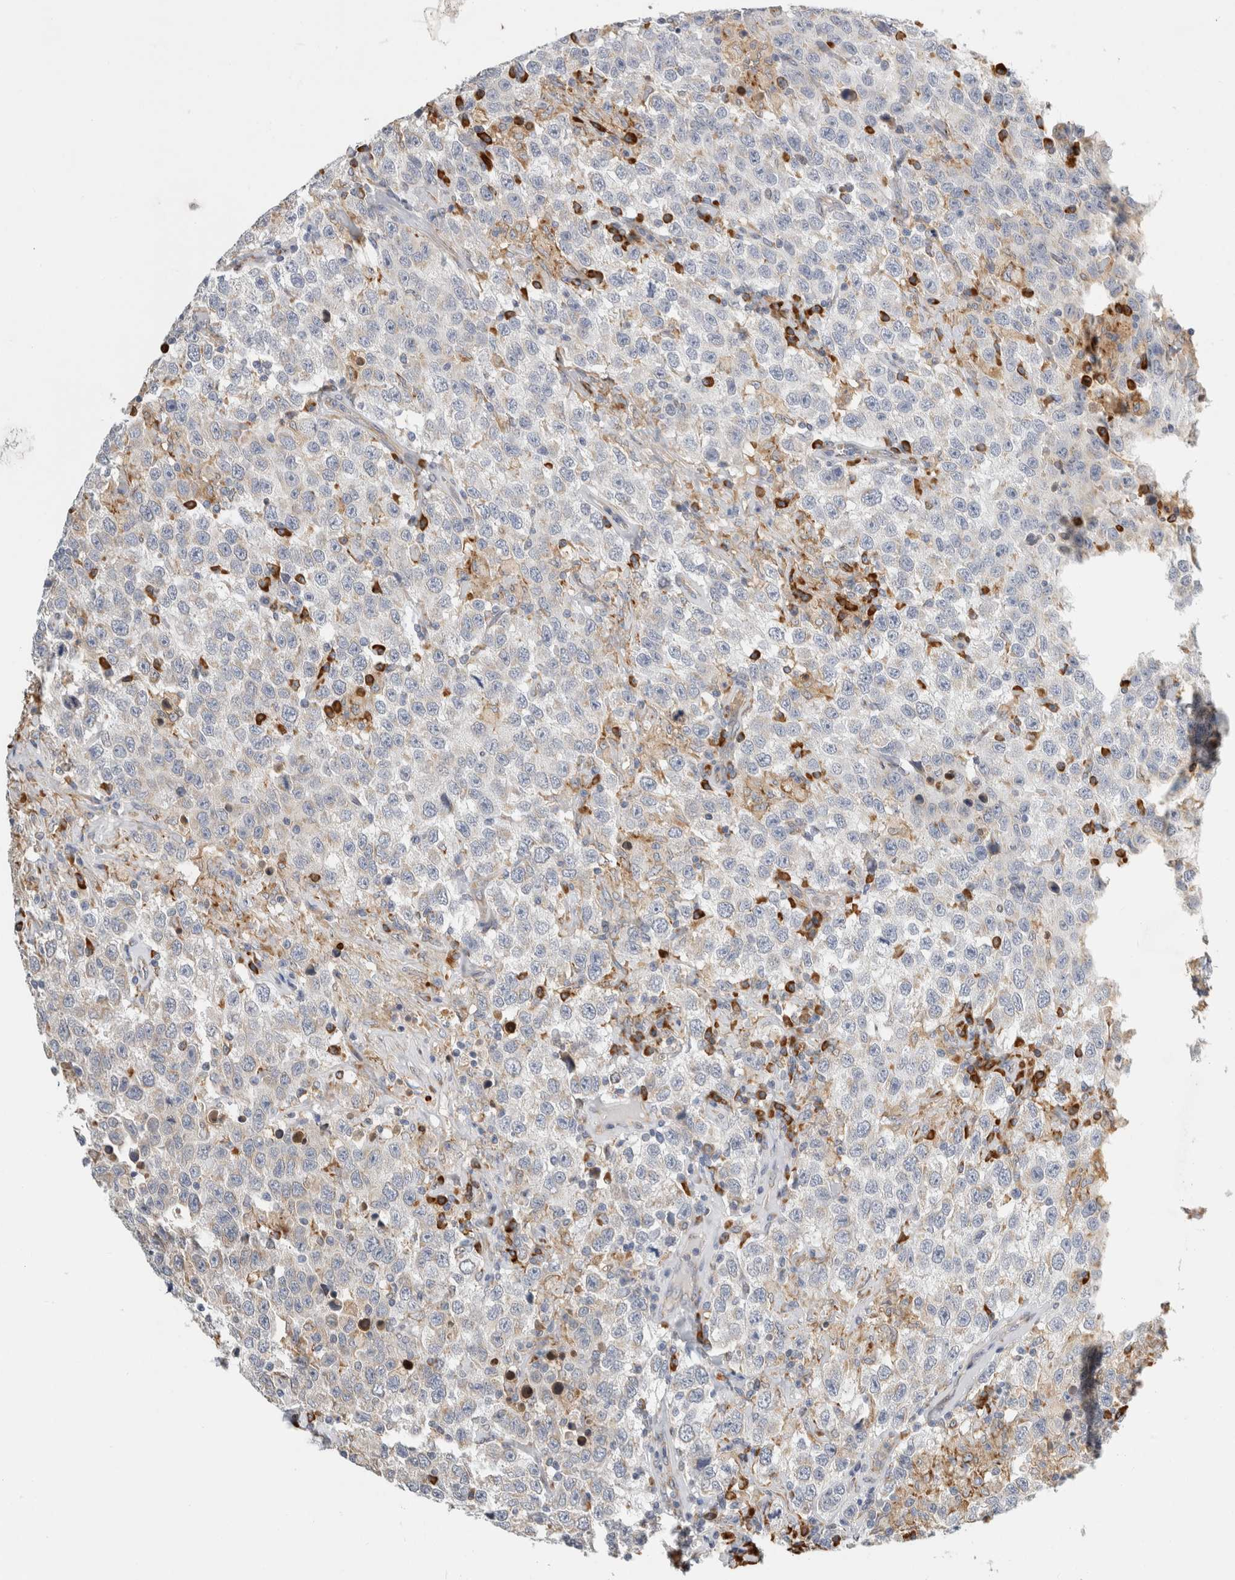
{"staining": {"intensity": "weak", "quantity": "<25%", "location": "cytoplasmic/membranous"}, "tissue": "testis cancer", "cell_type": "Tumor cells", "image_type": "cancer", "snomed": [{"axis": "morphology", "description": "Seminoma, NOS"}, {"axis": "topography", "description": "Testis"}], "caption": "Immunohistochemistry micrograph of neoplastic tissue: human seminoma (testis) stained with DAB (3,3'-diaminobenzidine) exhibits no significant protein expression in tumor cells. Nuclei are stained in blue.", "gene": "RPN2", "patient": {"sex": "male", "age": 41}}